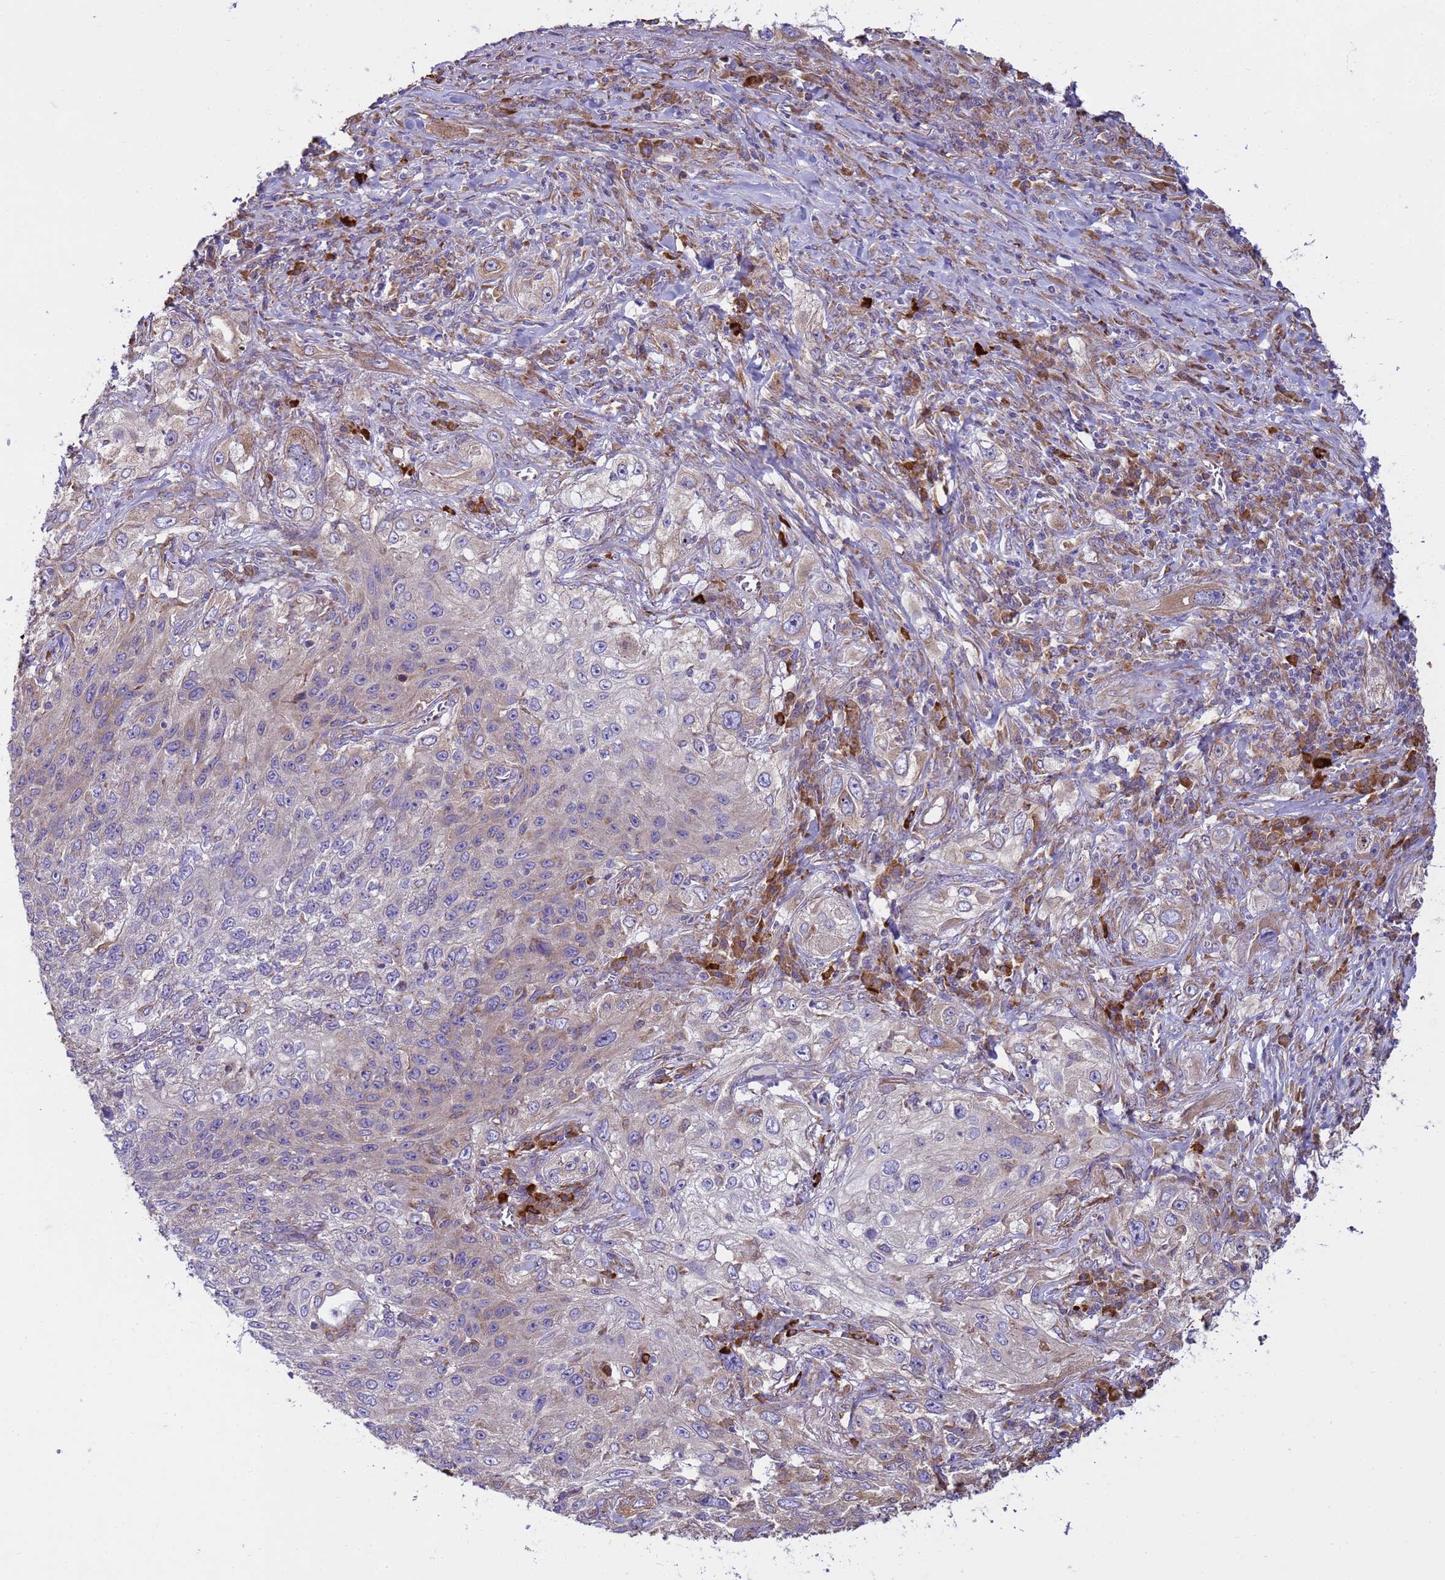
{"staining": {"intensity": "weak", "quantity": "25%-75%", "location": "cytoplasmic/membranous"}, "tissue": "lung cancer", "cell_type": "Tumor cells", "image_type": "cancer", "snomed": [{"axis": "morphology", "description": "Squamous cell carcinoma, NOS"}, {"axis": "topography", "description": "Lung"}], "caption": "Squamous cell carcinoma (lung) stained with DAB (3,3'-diaminobenzidine) immunohistochemistry (IHC) displays low levels of weak cytoplasmic/membranous expression in about 25%-75% of tumor cells. The staining was performed using DAB, with brown indicating positive protein expression. Nuclei are stained blue with hematoxylin.", "gene": "THAP5", "patient": {"sex": "female", "age": 69}}